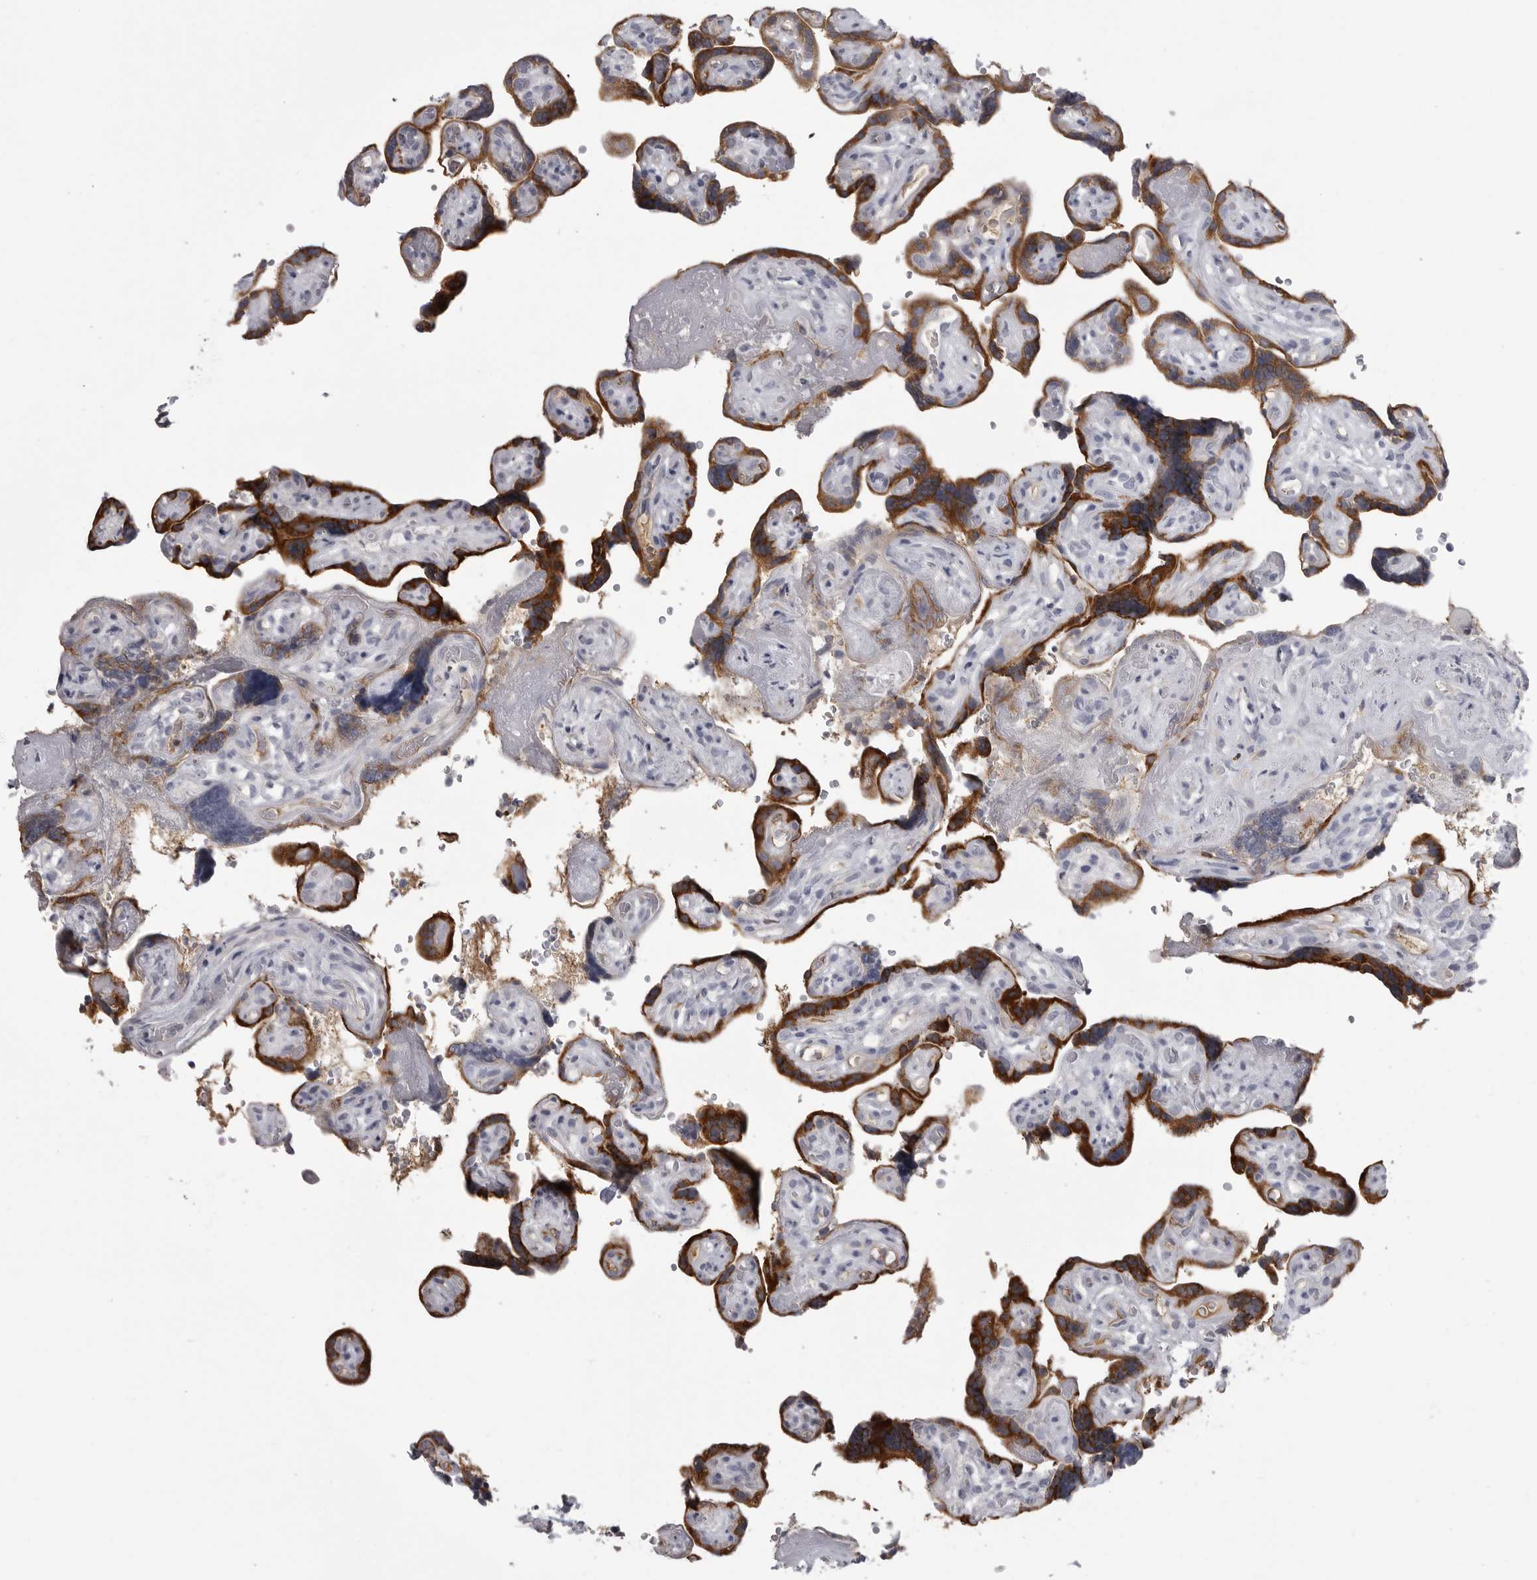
{"staining": {"intensity": "moderate", "quantity": "25%-75%", "location": "cytoplasmic/membranous"}, "tissue": "placenta", "cell_type": "Decidual cells", "image_type": "normal", "snomed": [{"axis": "morphology", "description": "Normal tissue, NOS"}, {"axis": "topography", "description": "Placenta"}], "caption": "IHC of benign placenta demonstrates medium levels of moderate cytoplasmic/membranous staining in approximately 25%-75% of decidual cells. (Brightfield microscopy of DAB IHC at high magnification).", "gene": "FKBP2", "patient": {"sex": "female", "age": 30}}